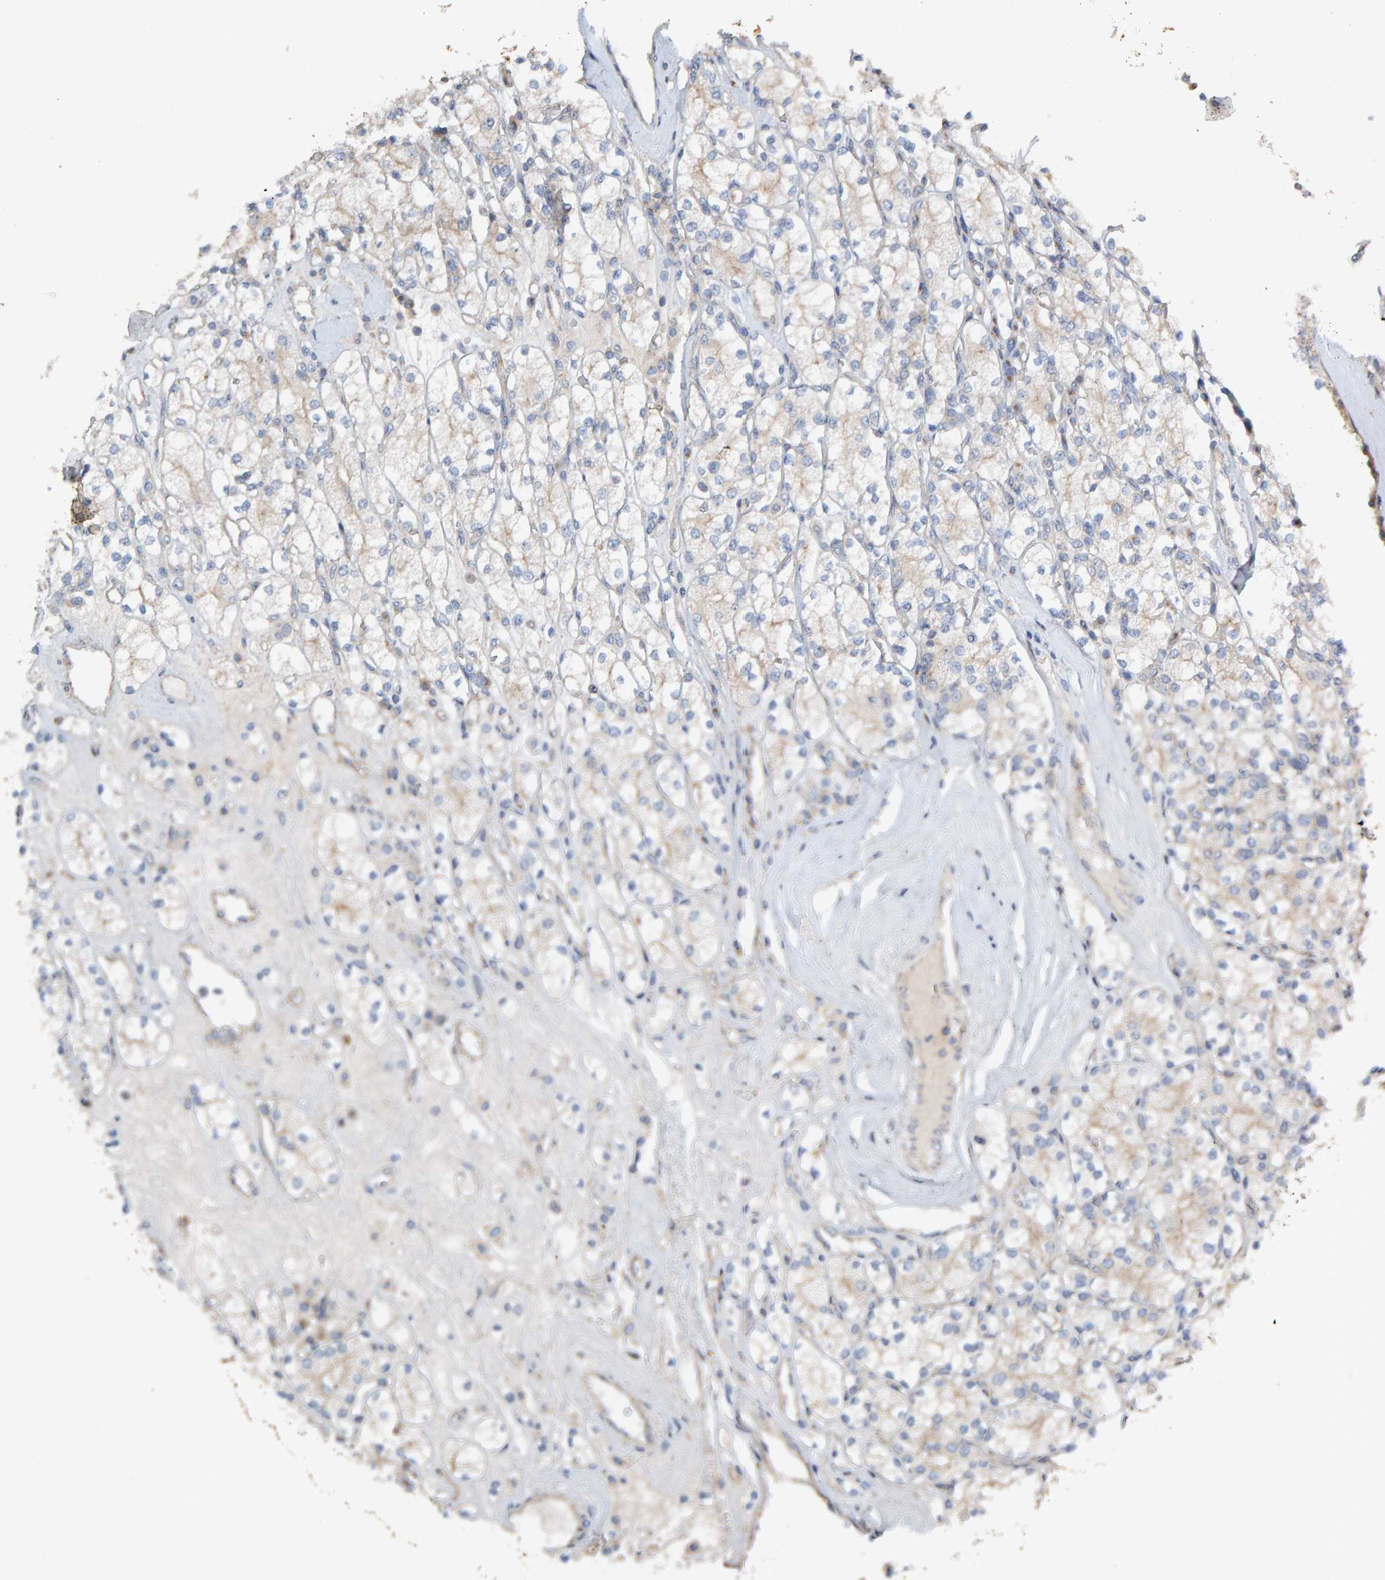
{"staining": {"intensity": "weak", "quantity": "<25%", "location": "cytoplasmic/membranous"}, "tissue": "renal cancer", "cell_type": "Tumor cells", "image_type": "cancer", "snomed": [{"axis": "morphology", "description": "Adenocarcinoma, NOS"}, {"axis": "topography", "description": "Kidney"}], "caption": "Immunohistochemistry (IHC) of adenocarcinoma (renal) shows no positivity in tumor cells.", "gene": "CCM2", "patient": {"sex": "male", "age": 77}}